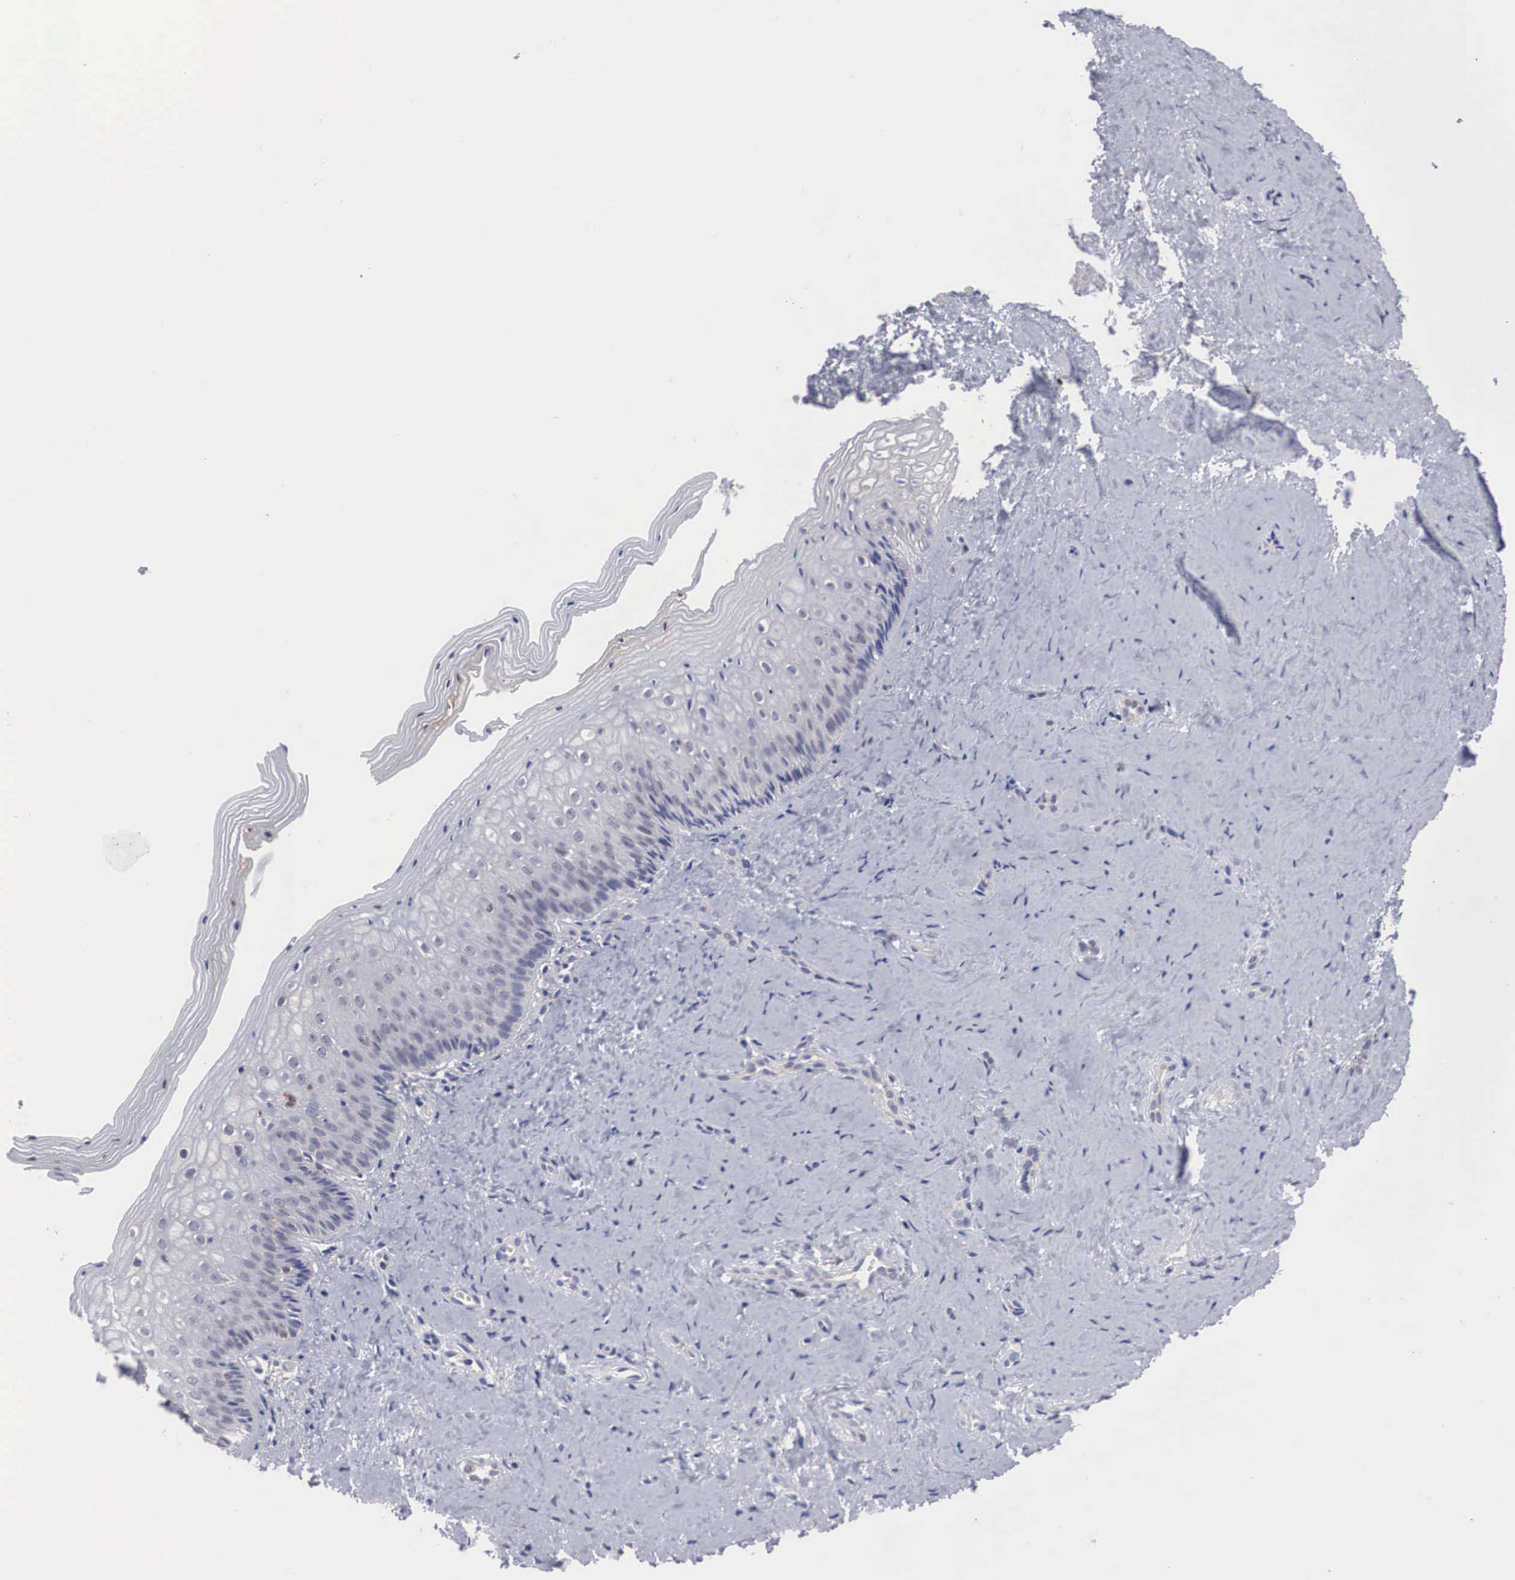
{"staining": {"intensity": "weak", "quantity": "<25%", "location": "cytoplasmic/membranous"}, "tissue": "vagina", "cell_type": "Squamous epithelial cells", "image_type": "normal", "snomed": [{"axis": "morphology", "description": "Normal tissue, NOS"}, {"axis": "topography", "description": "Vagina"}], "caption": "The image displays no staining of squamous epithelial cells in normal vagina. Nuclei are stained in blue.", "gene": "HMOX1", "patient": {"sex": "female", "age": 46}}